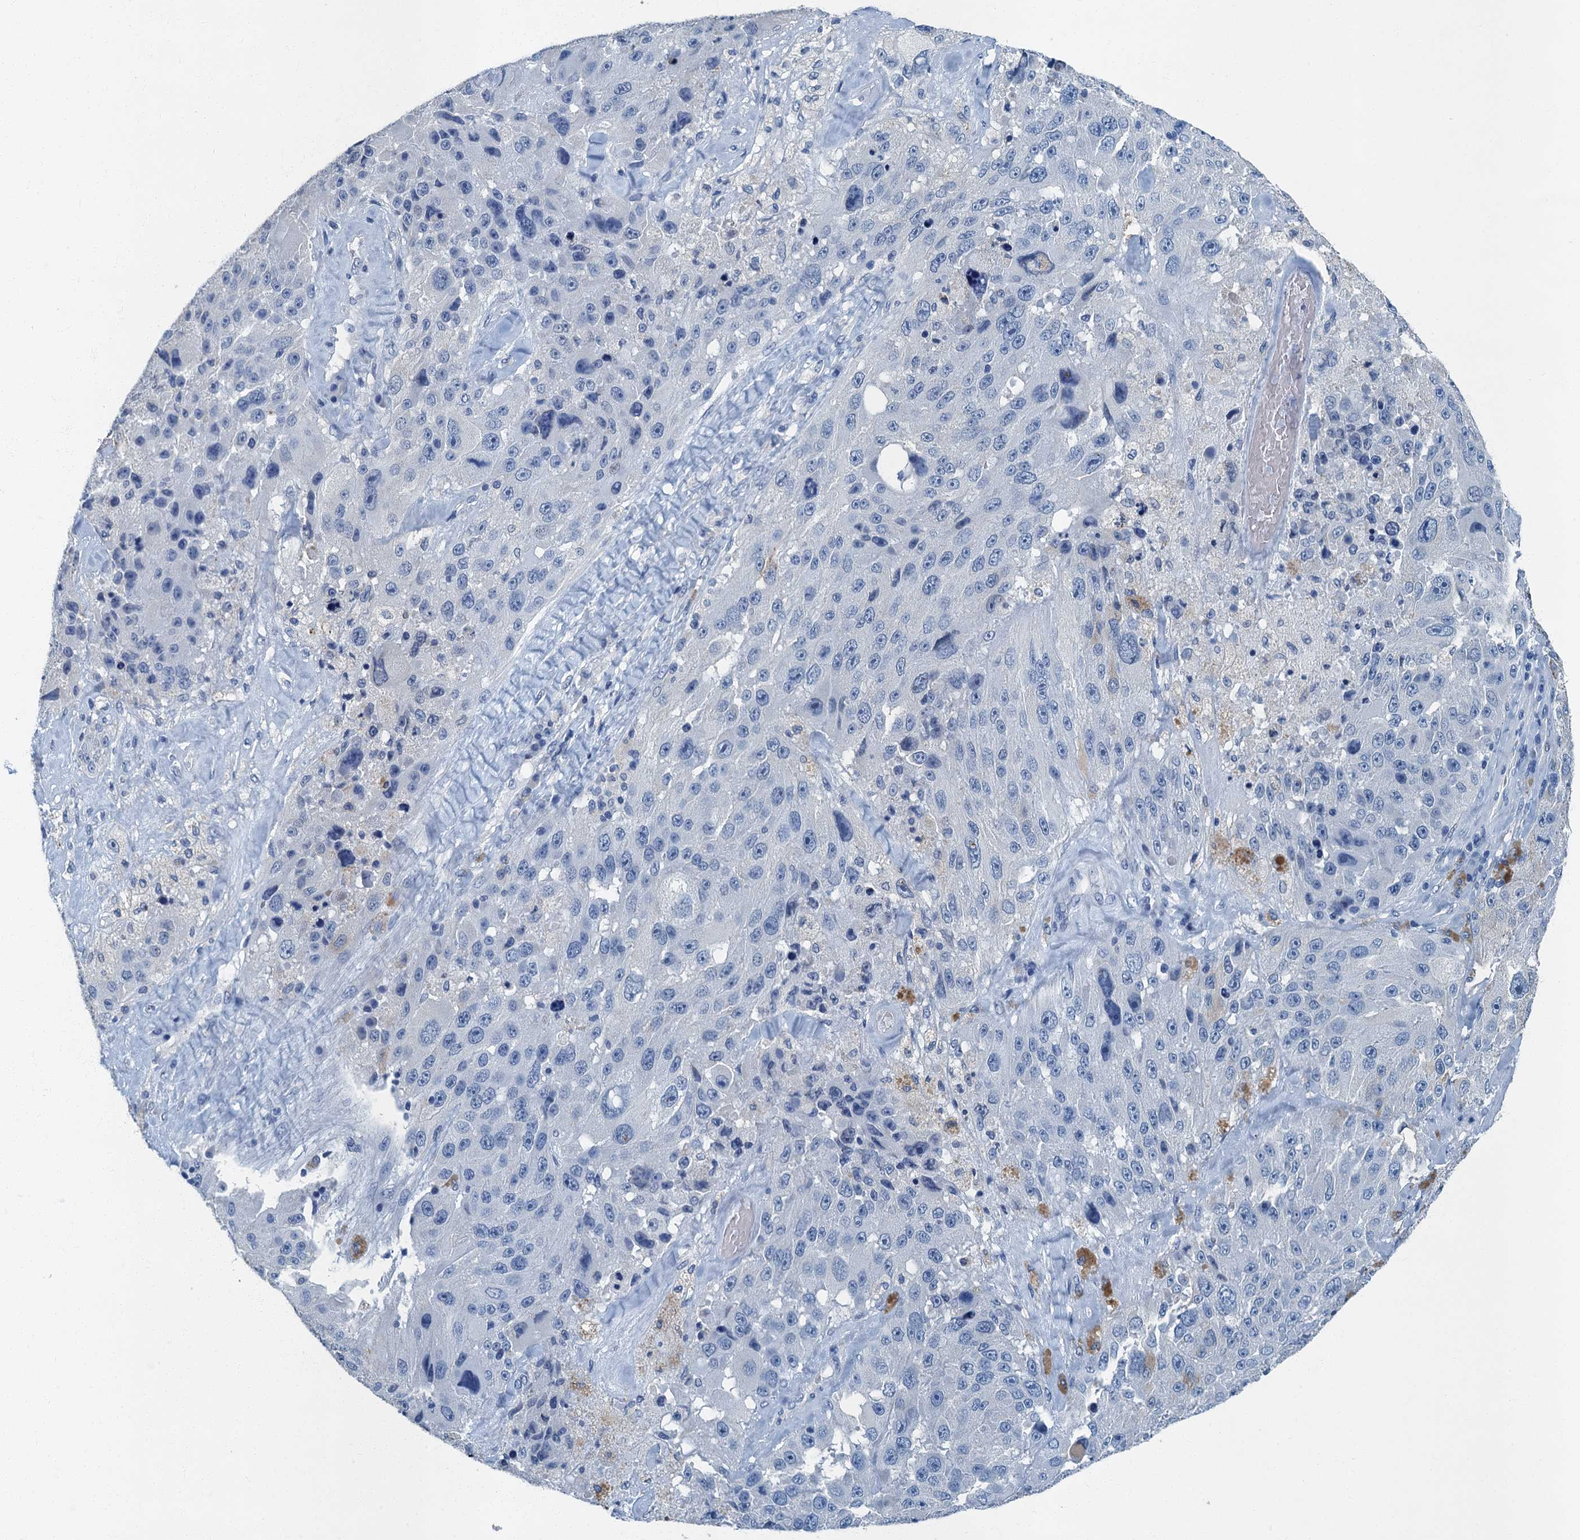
{"staining": {"intensity": "negative", "quantity": "none", "location": "none"}, "tissue": "melanoma", "cell_type": "Tumor cells", "image_type": "cancer", "snomed": [{"axis": "morphology", "description": "Malignant melanoma, Metastatic site"}, {"axis": "topography", "description": "Lymph node"}], "caption": "A photomicrograph of human malignant melanoma (metastatic site) is negative for staining in tumor cells.", "gene": "GADL1", "patient": {"sex": "male", "age": 62}}